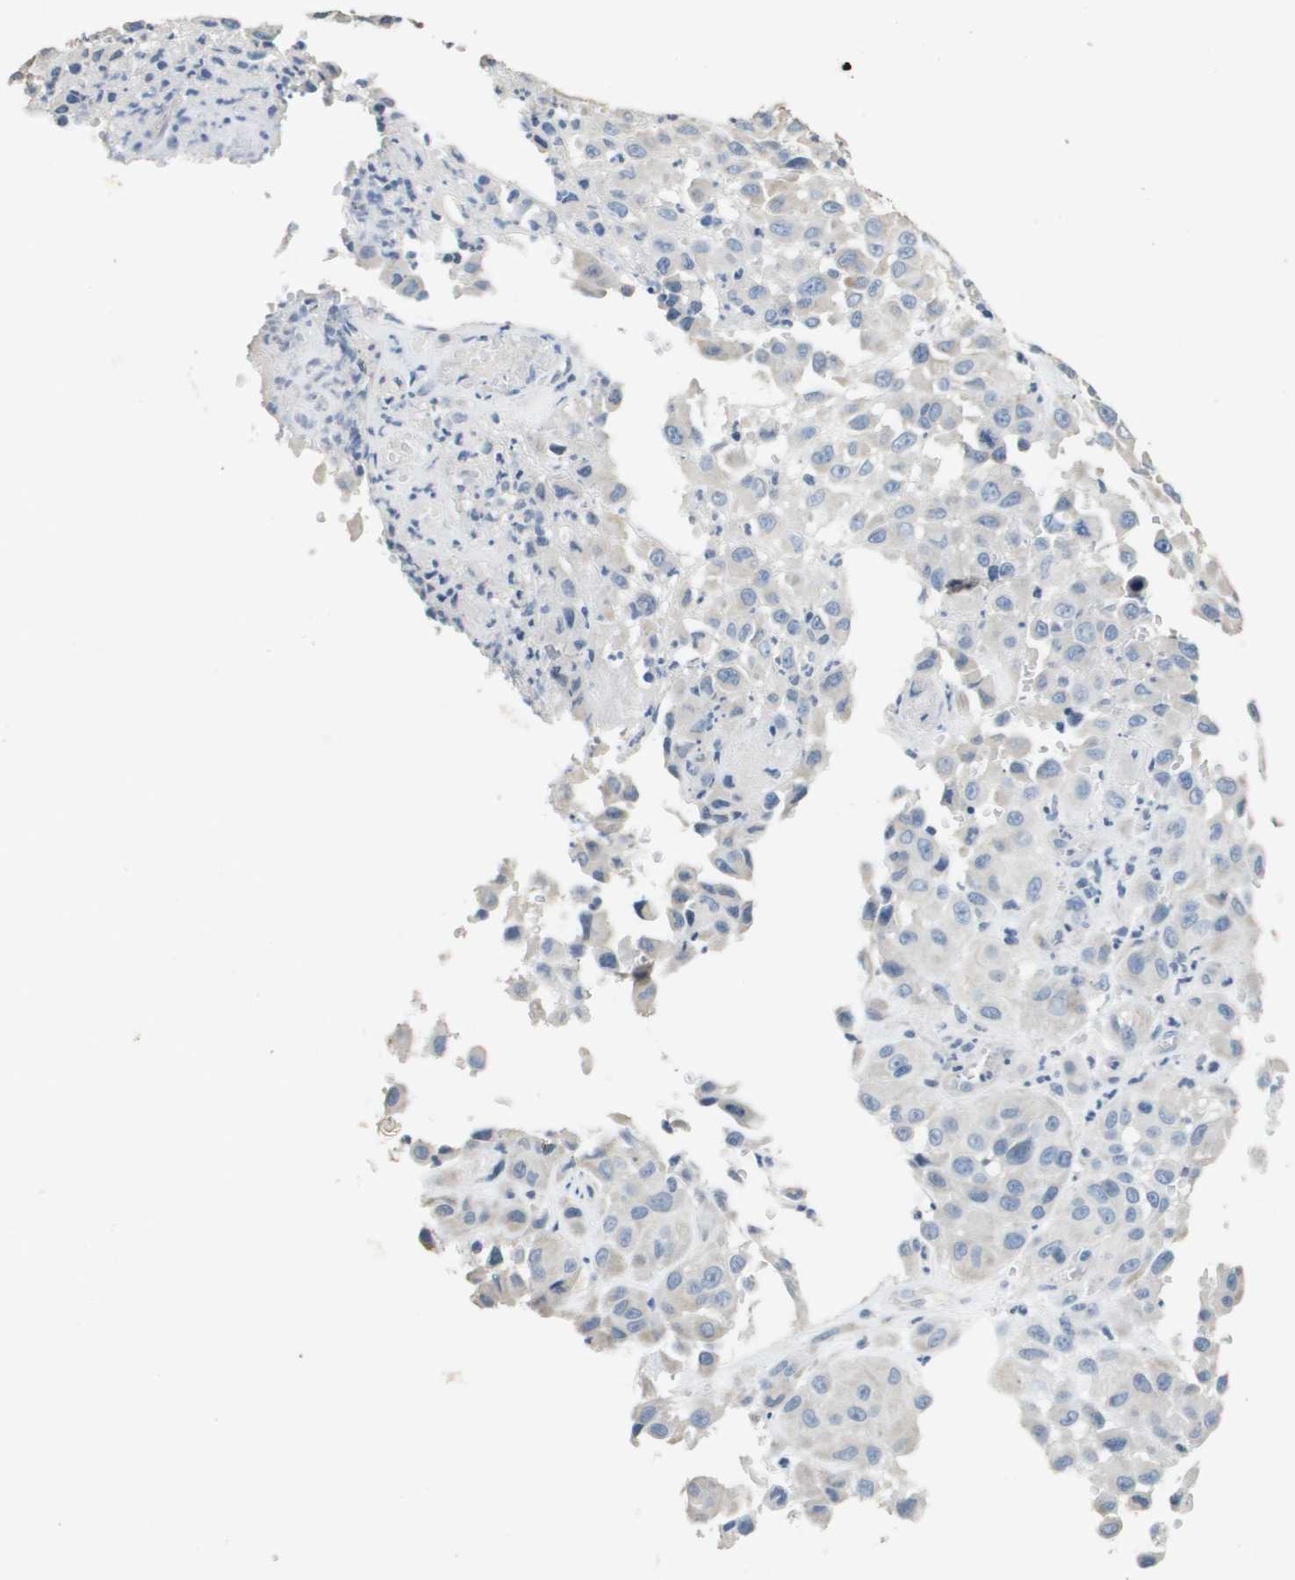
{"staining": {"intensity": "negative", "quantity": "none", "location": "none"}, "tissue": "melanoma", "cell_type": "Tumor cells", "image_type": "cancer", "snomed": [{"axis": "morphology", "description": "Malignant melanoma, NOS"}, {"axis": "topography", "description": "Skin"}], "caption": "The IHC histopathology image has no significant expression in tumor cells of malignant melanoma tissue.", "gene": "MT3", "patient": {"sex": "female", "age": 21}}